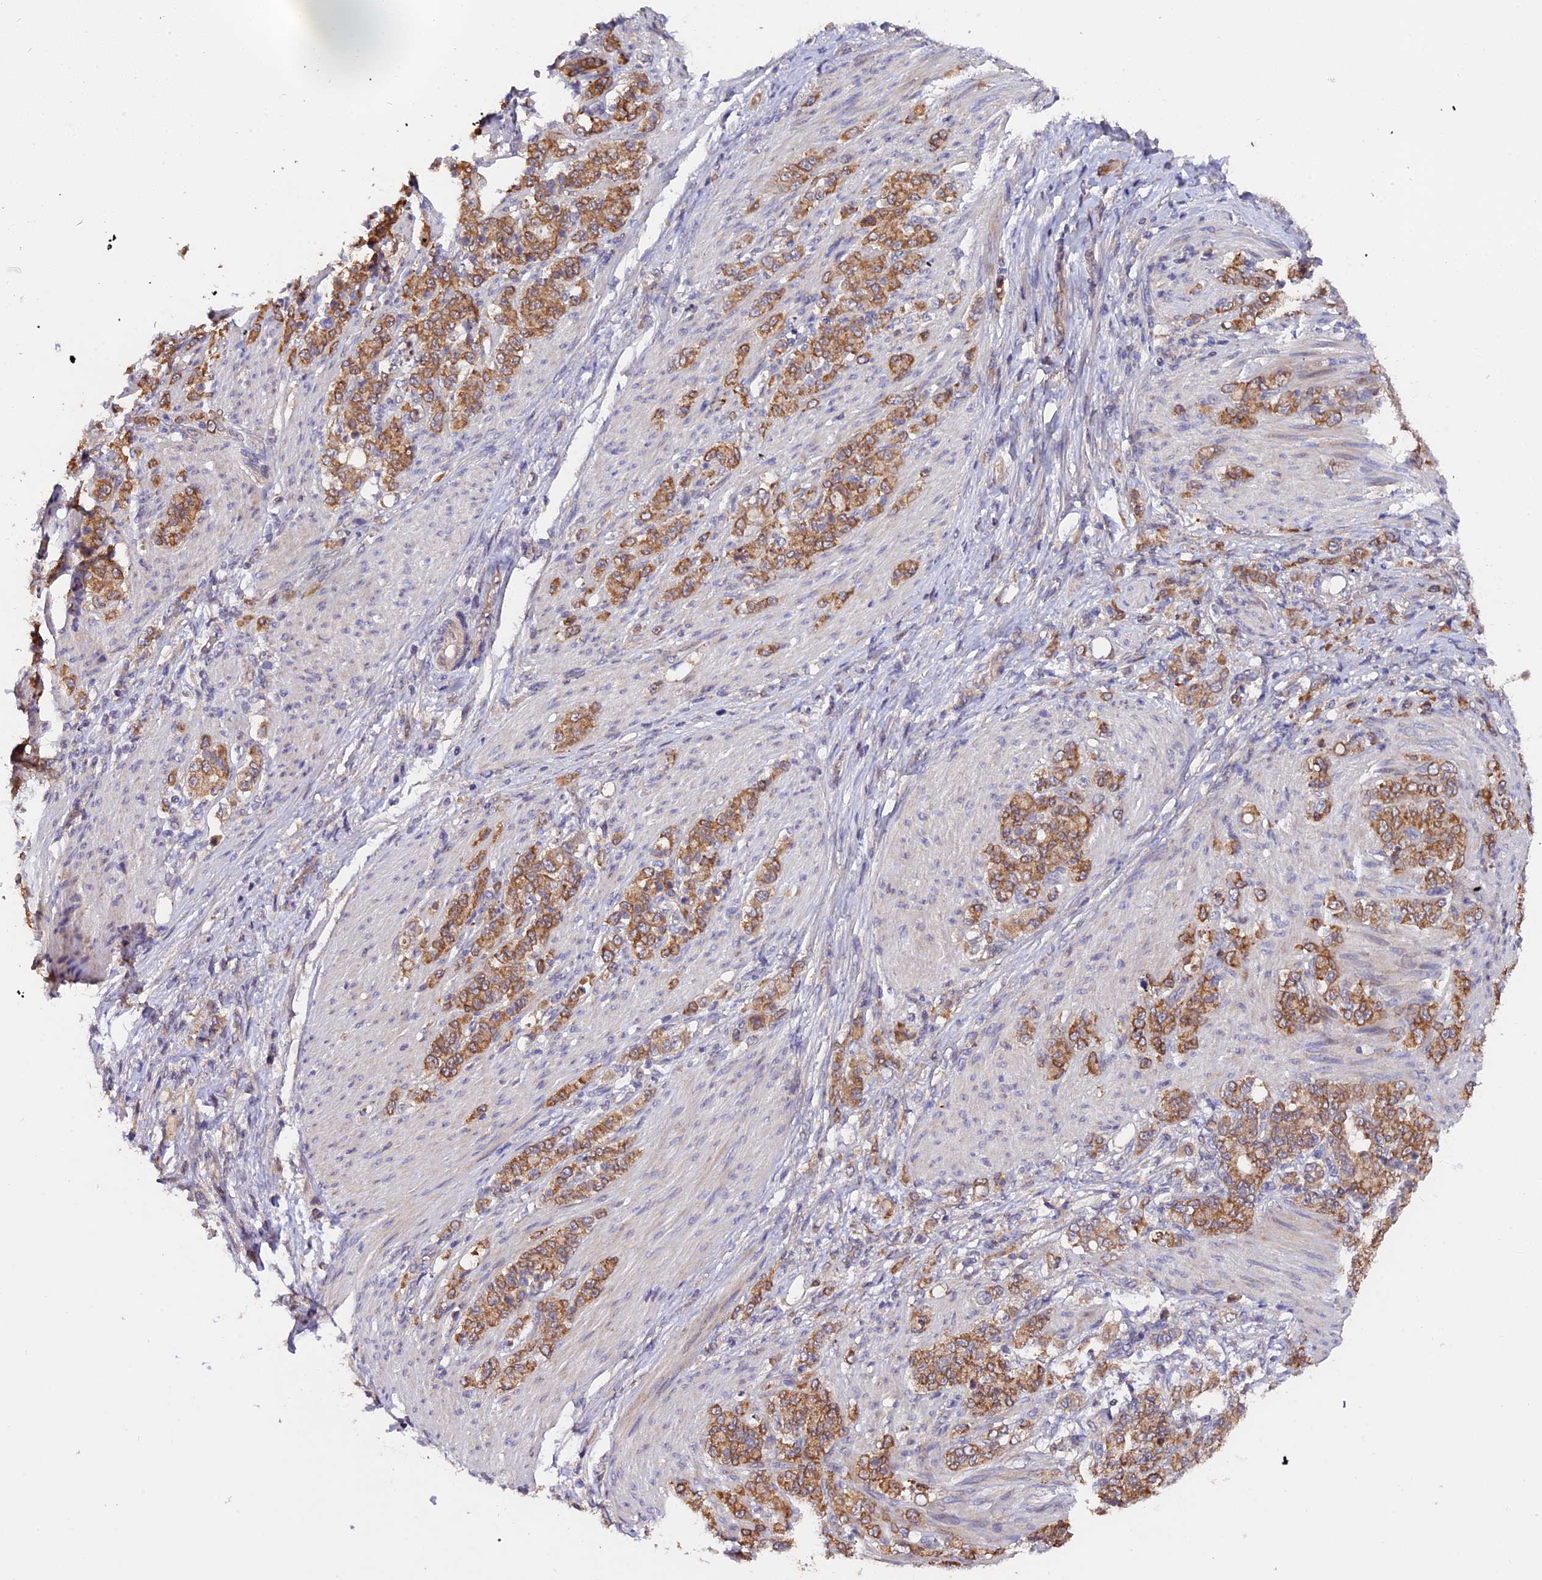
{"staining": {"intensity": "moderate", "quantity": ">75%", "location": "cytoplasmic/membranous"}, "tissue": "stomach cancer", "cell_type": "Tumor cells", "image_type": "cancer", "snomed": [{"axis": "morphology", "description": "Adenocarcinoma, NOS"}, {"axis": "topography", "description": "Stomach"}], "caption": "About >75% of tumor cells in human adenocarcinoma (stomach) reveal moderate cytoplasmic/membranous protein positivity as visualized by brown immunohistochemical staining.", "gene": "TRMT1", "patient": {"sex": "female", "age": 79}}